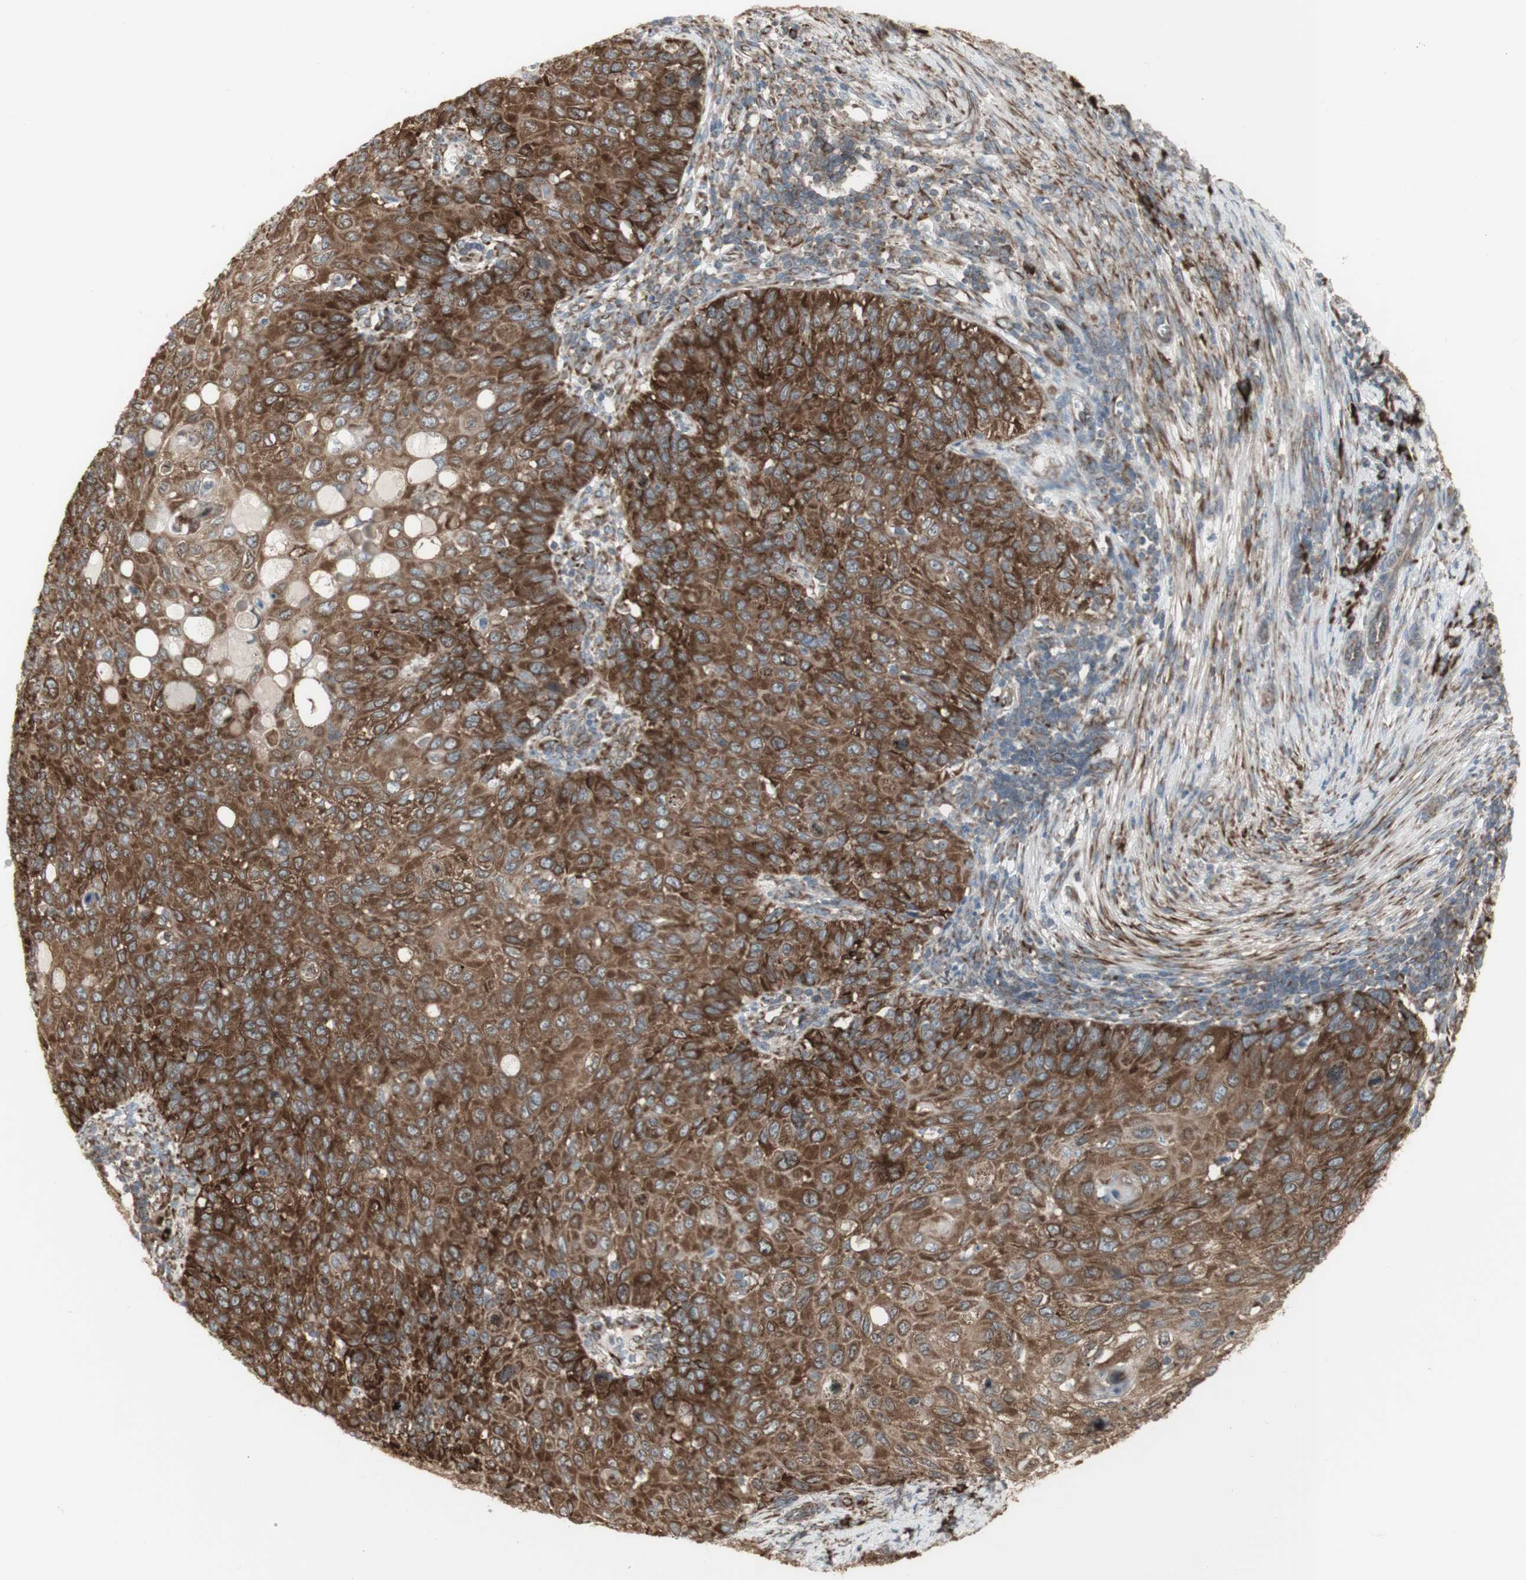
{"staining": {"intensity": "strong", "quantity": ">75%", "location": "cytoplasmic/membranous"}, "tissue": "cervical cancer", "cell_type": "Tumor cells", "image_type": "cancer", "snomed": [{"axis": "morphology", "description": "Squamous cell carcinoma, NOS"}, {"axis": "topography", "description": "Cervix"}], "caption": "This is an image of immunohistochemistry (IHC) staining of cervical cancer, which shows strong expression in the cytoplasmic/membranous of tumor cells.", "gene": "FKBP3", "patient": {"sex": "female", "age": 70}}